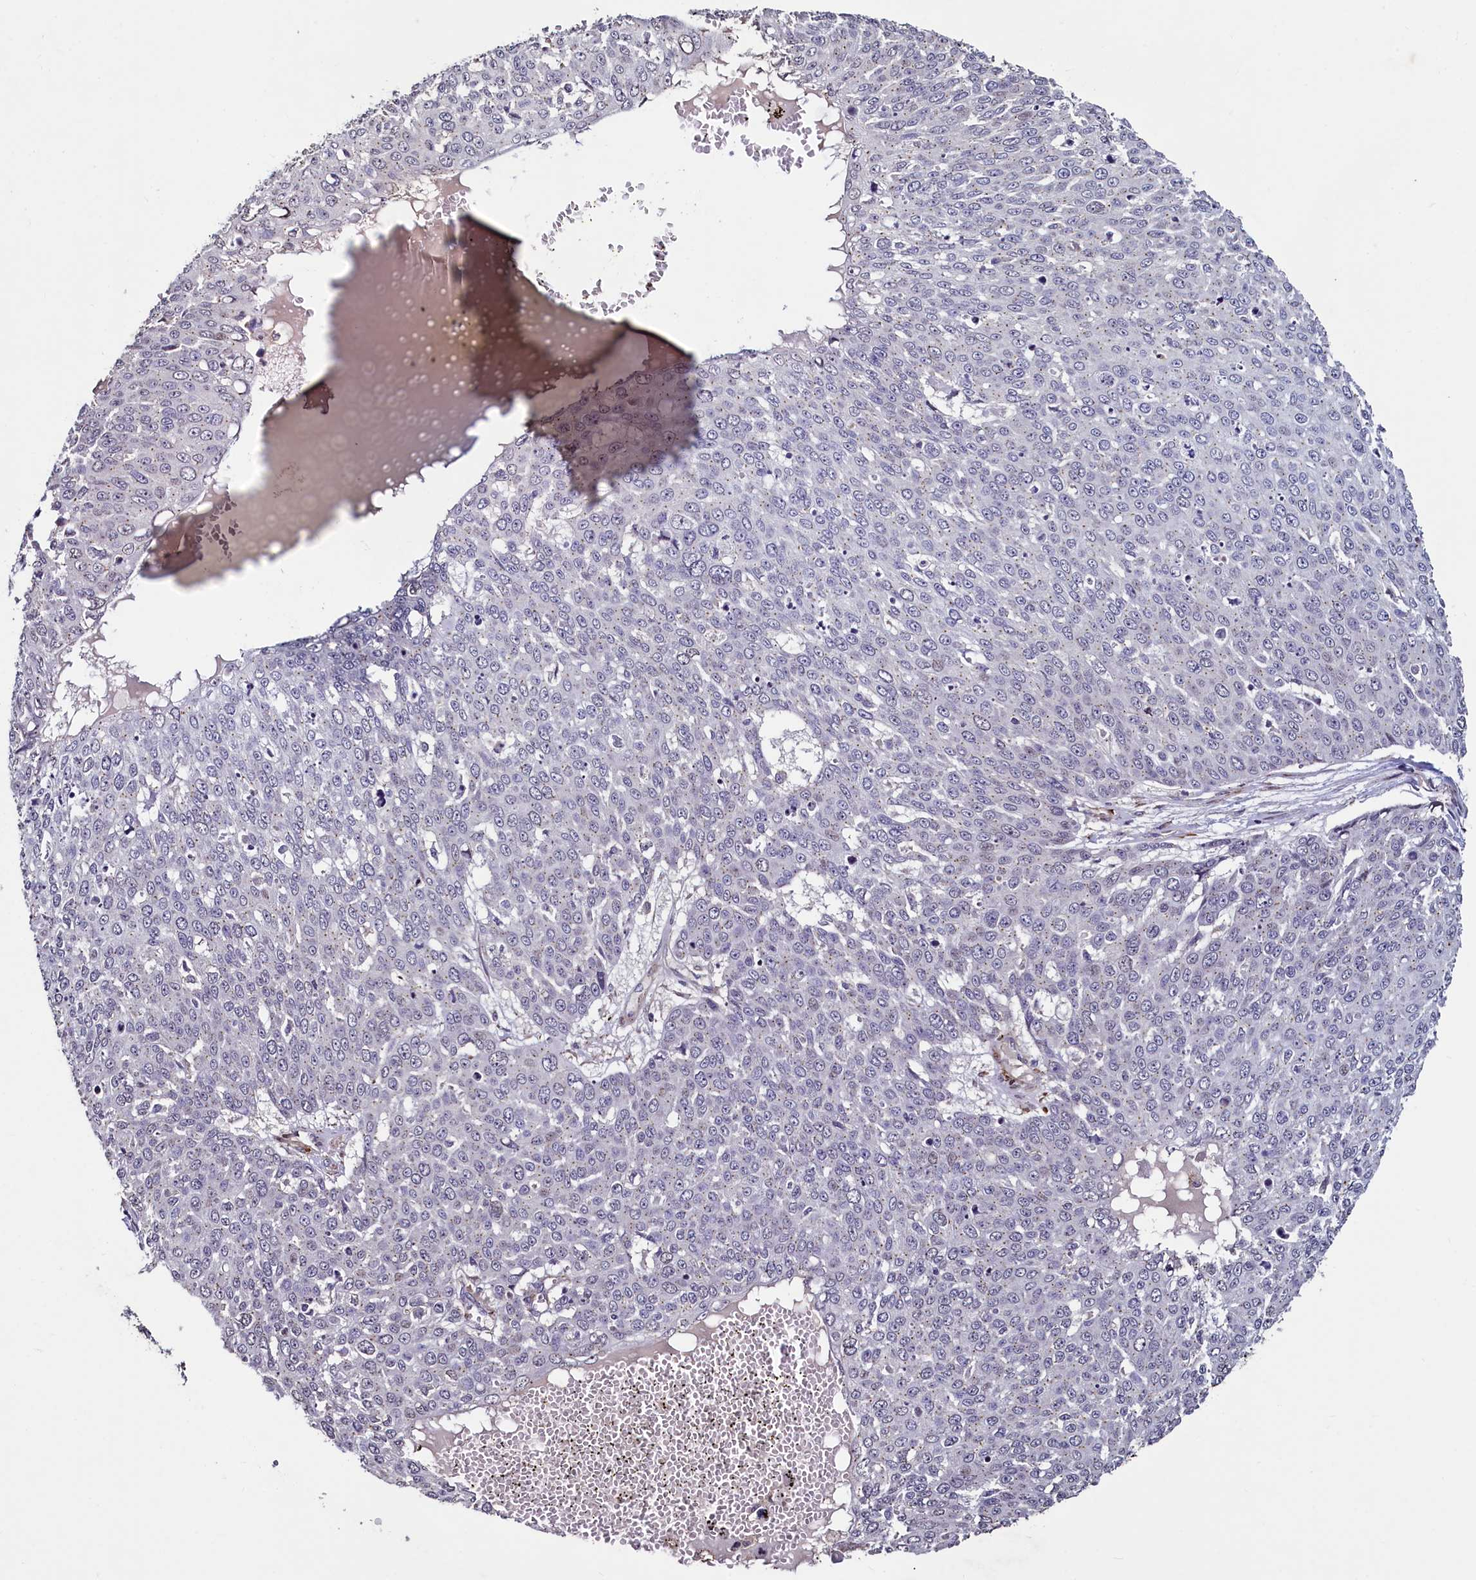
{"staining": {"intensity": "negative", "quantity": "none", "location": "none"}, "tissue": "skin cancer", "cell_type": "Tumor cells", "image_type": "cancer", "snomed": [{"axis": "morphology", "description": "Squamous cell carcinoma, NOS"}, {"axis": "topography", "description": "Skin"}], "caption": "Human skin squamous cell carcinoma stained for a protein using IHC exhibits no expression in tumor cells.", "gene": "PALM", "patient": {"sex": "male", "age": 71}}